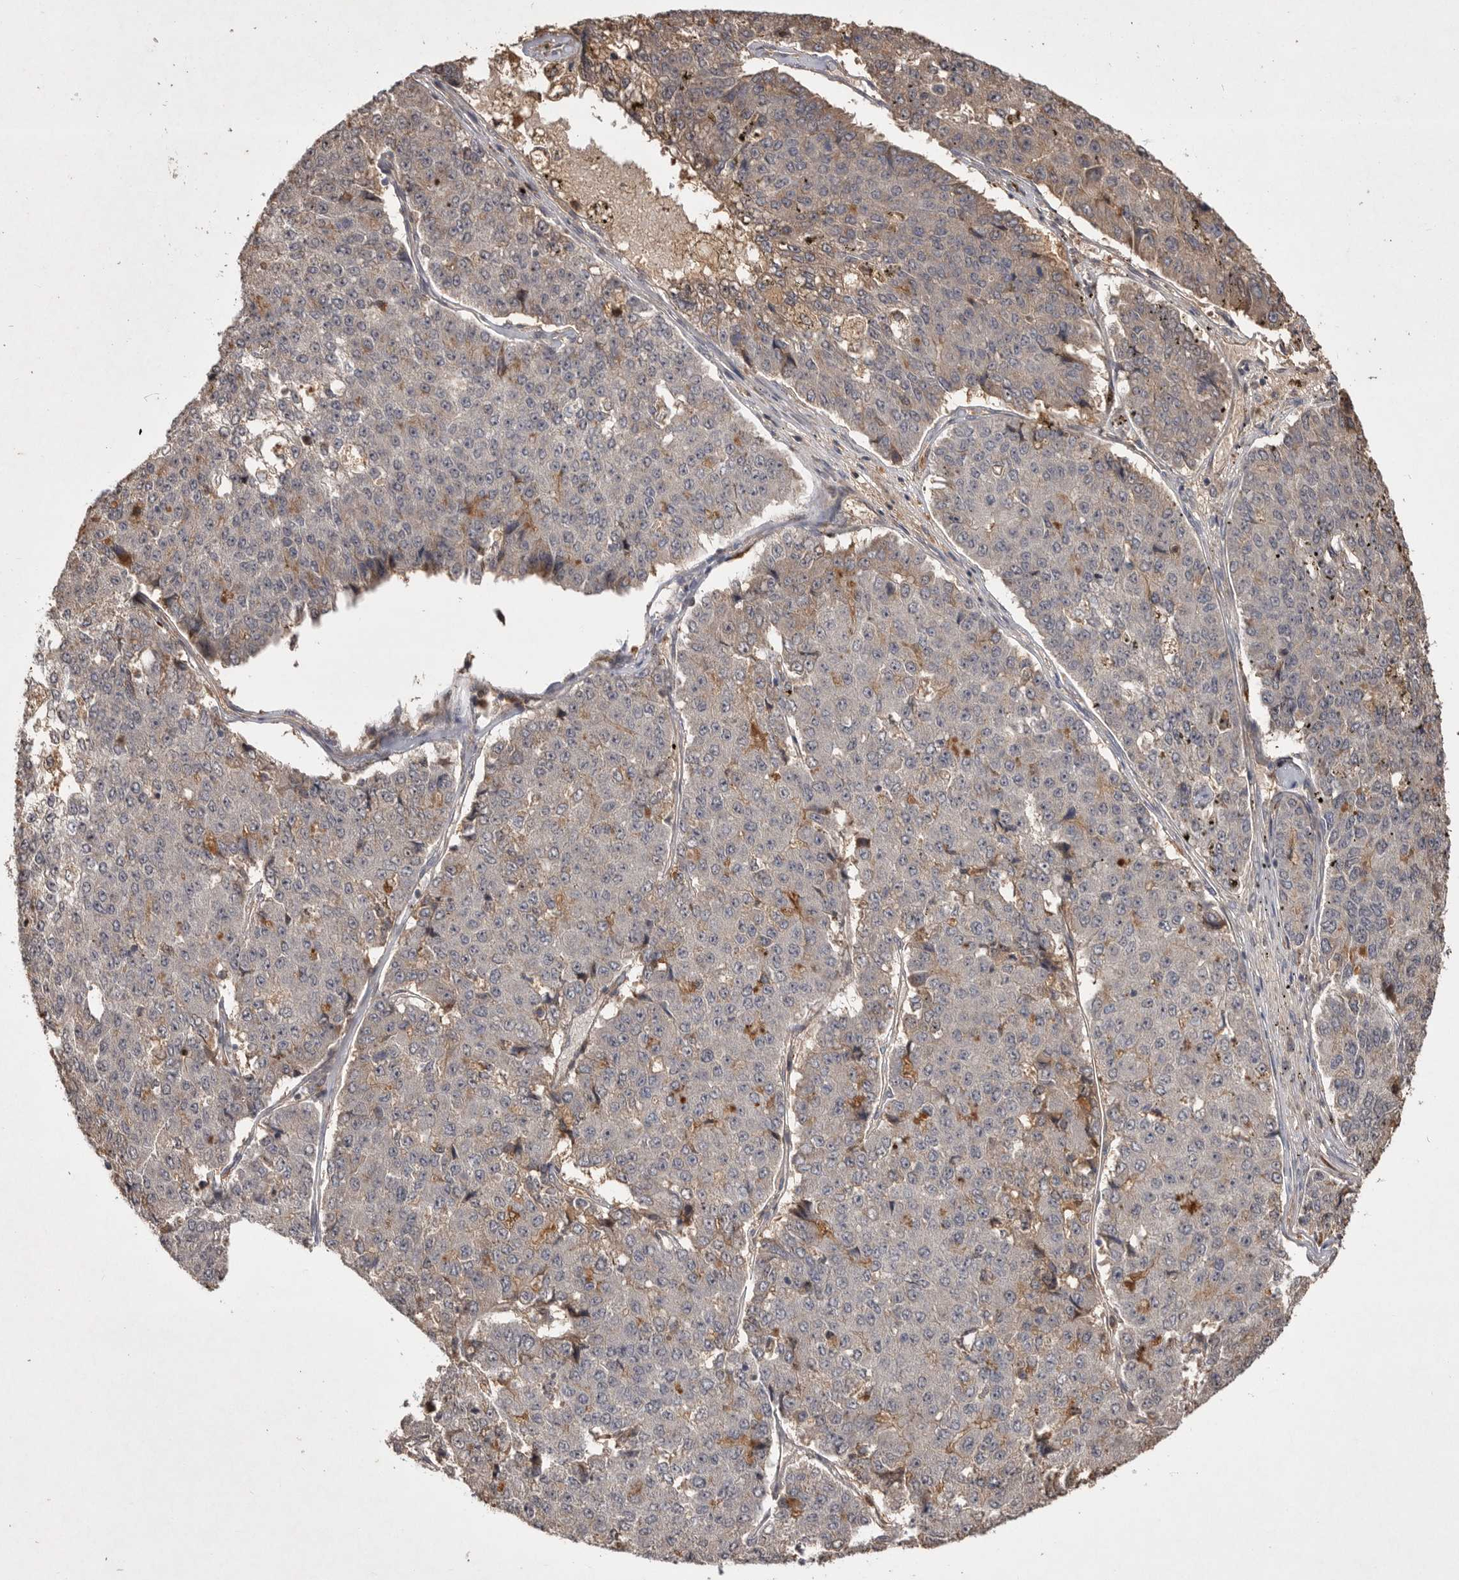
{"staining": {"intensity": "negative", "quantity": "none", "location": "none"}, "tissue": "pancreatic cancer", "cell_type": "Tumor cells", "image_type": "cancer", "snomed": [{"axis": "morphology", "description": "Adenocarcinoma, NOS"}, {"axis": "topography", "description": "Pancreas"}], "caption": "Immunohistochemistry (IHC) image of neoplastic tissue: pancreatic adenocarcinoma stained with DAB exhibits no significant protein positivity in tumor cells.", "gene": "VN1R4", "patient": {"sex": "male", "age": 50}}